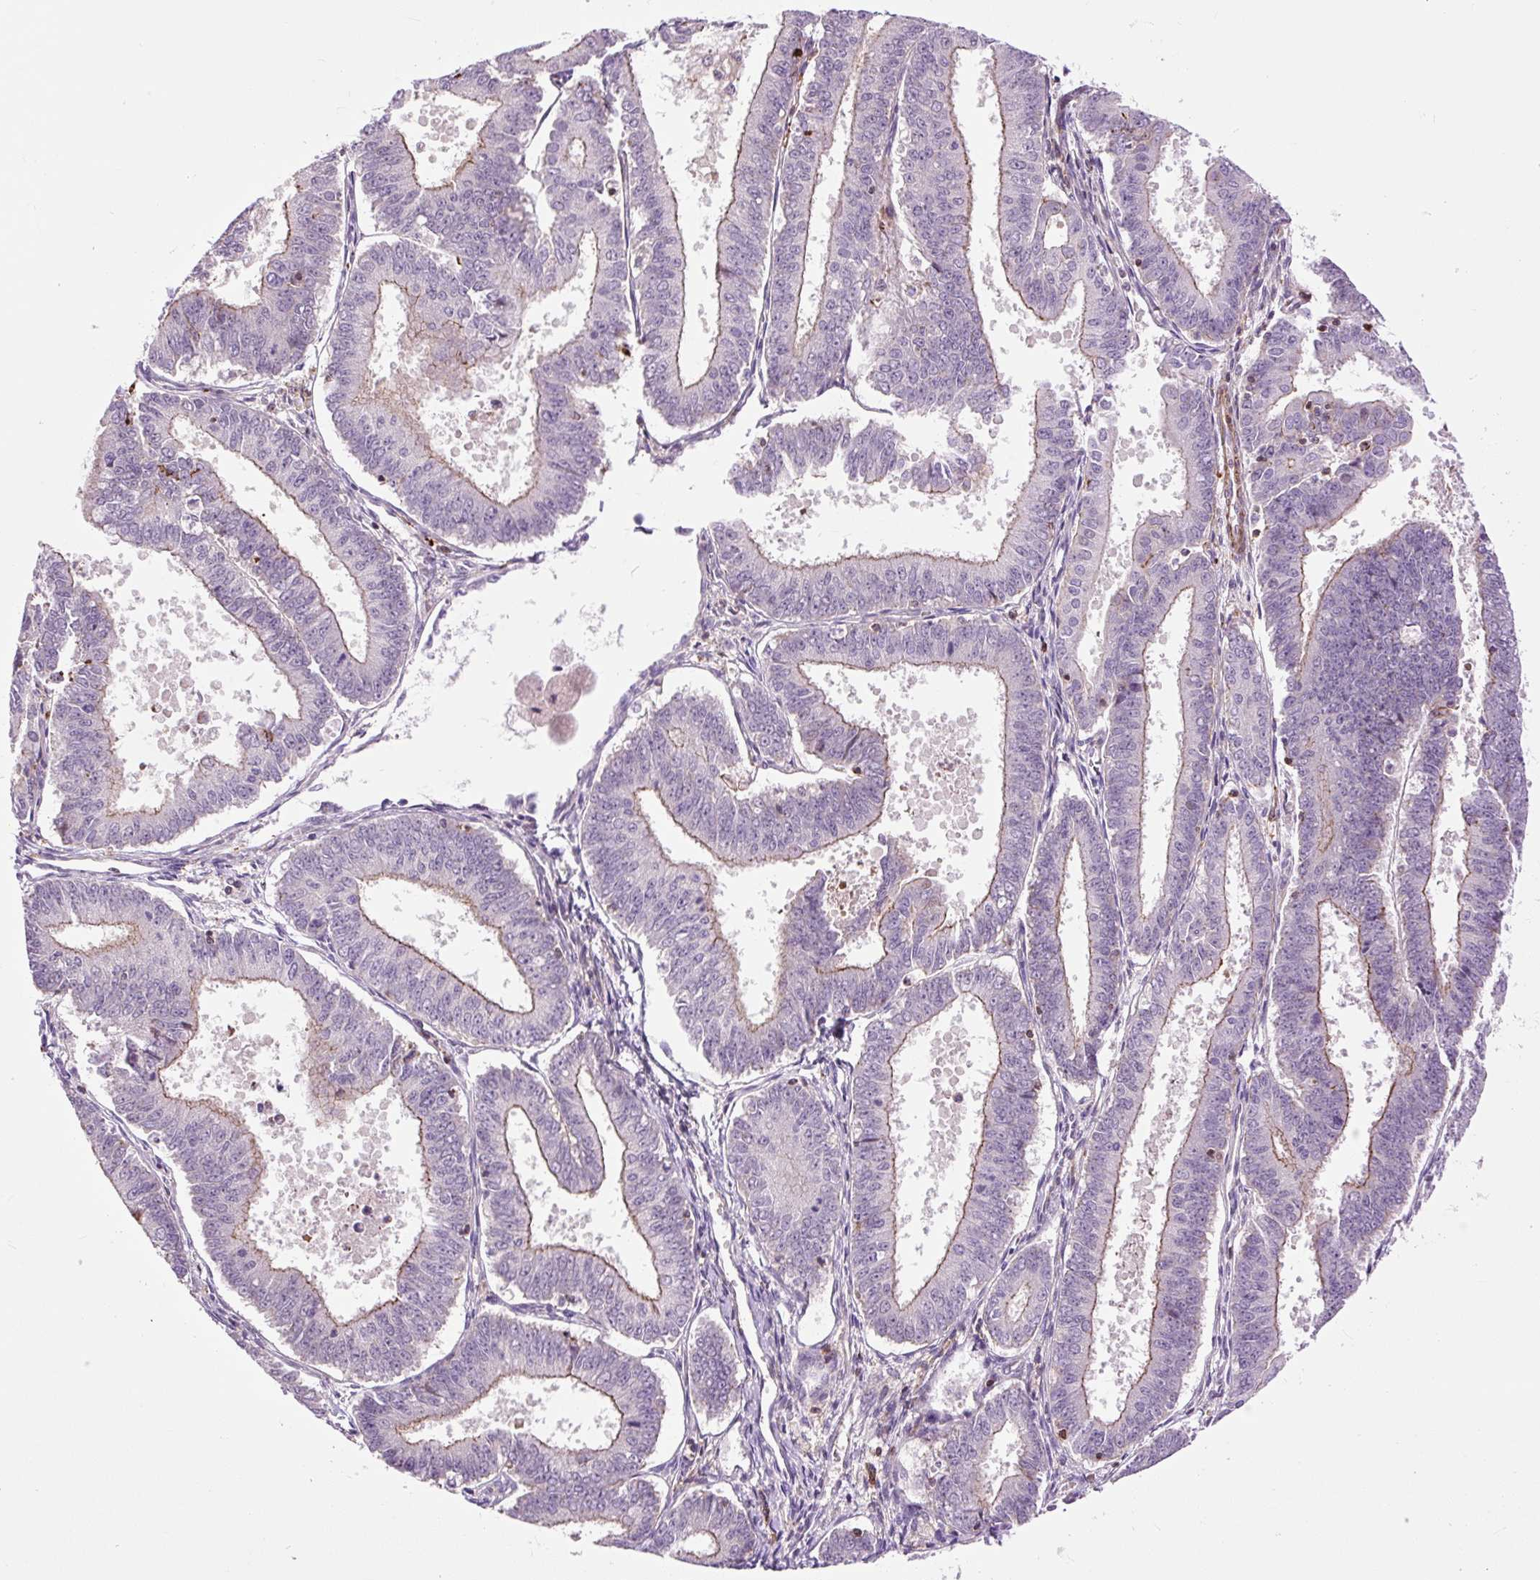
{"staining": {"intensity": "moderate", "quantity": "25%-75%", "location": "cytoplasmic/membranous"}, "tissue": "endometrial cancer", "cell_type": "Tumor cells", "image_type": "cancer", "snomed": [{"axis": "morphology", "description": "Adenocarcinoma, NOS"}, {"axis": "topography", "description": "Endometrium"}], "caption": "About 25%-75% of tumor cells in endometrial adenocarcinoma reveal moderate cytoplasmic/membranous protein positivity as visualized by brown immunohistochemical staining.", "gene": "ZNF197", "patient": {"sex": "female", "age": 73}}